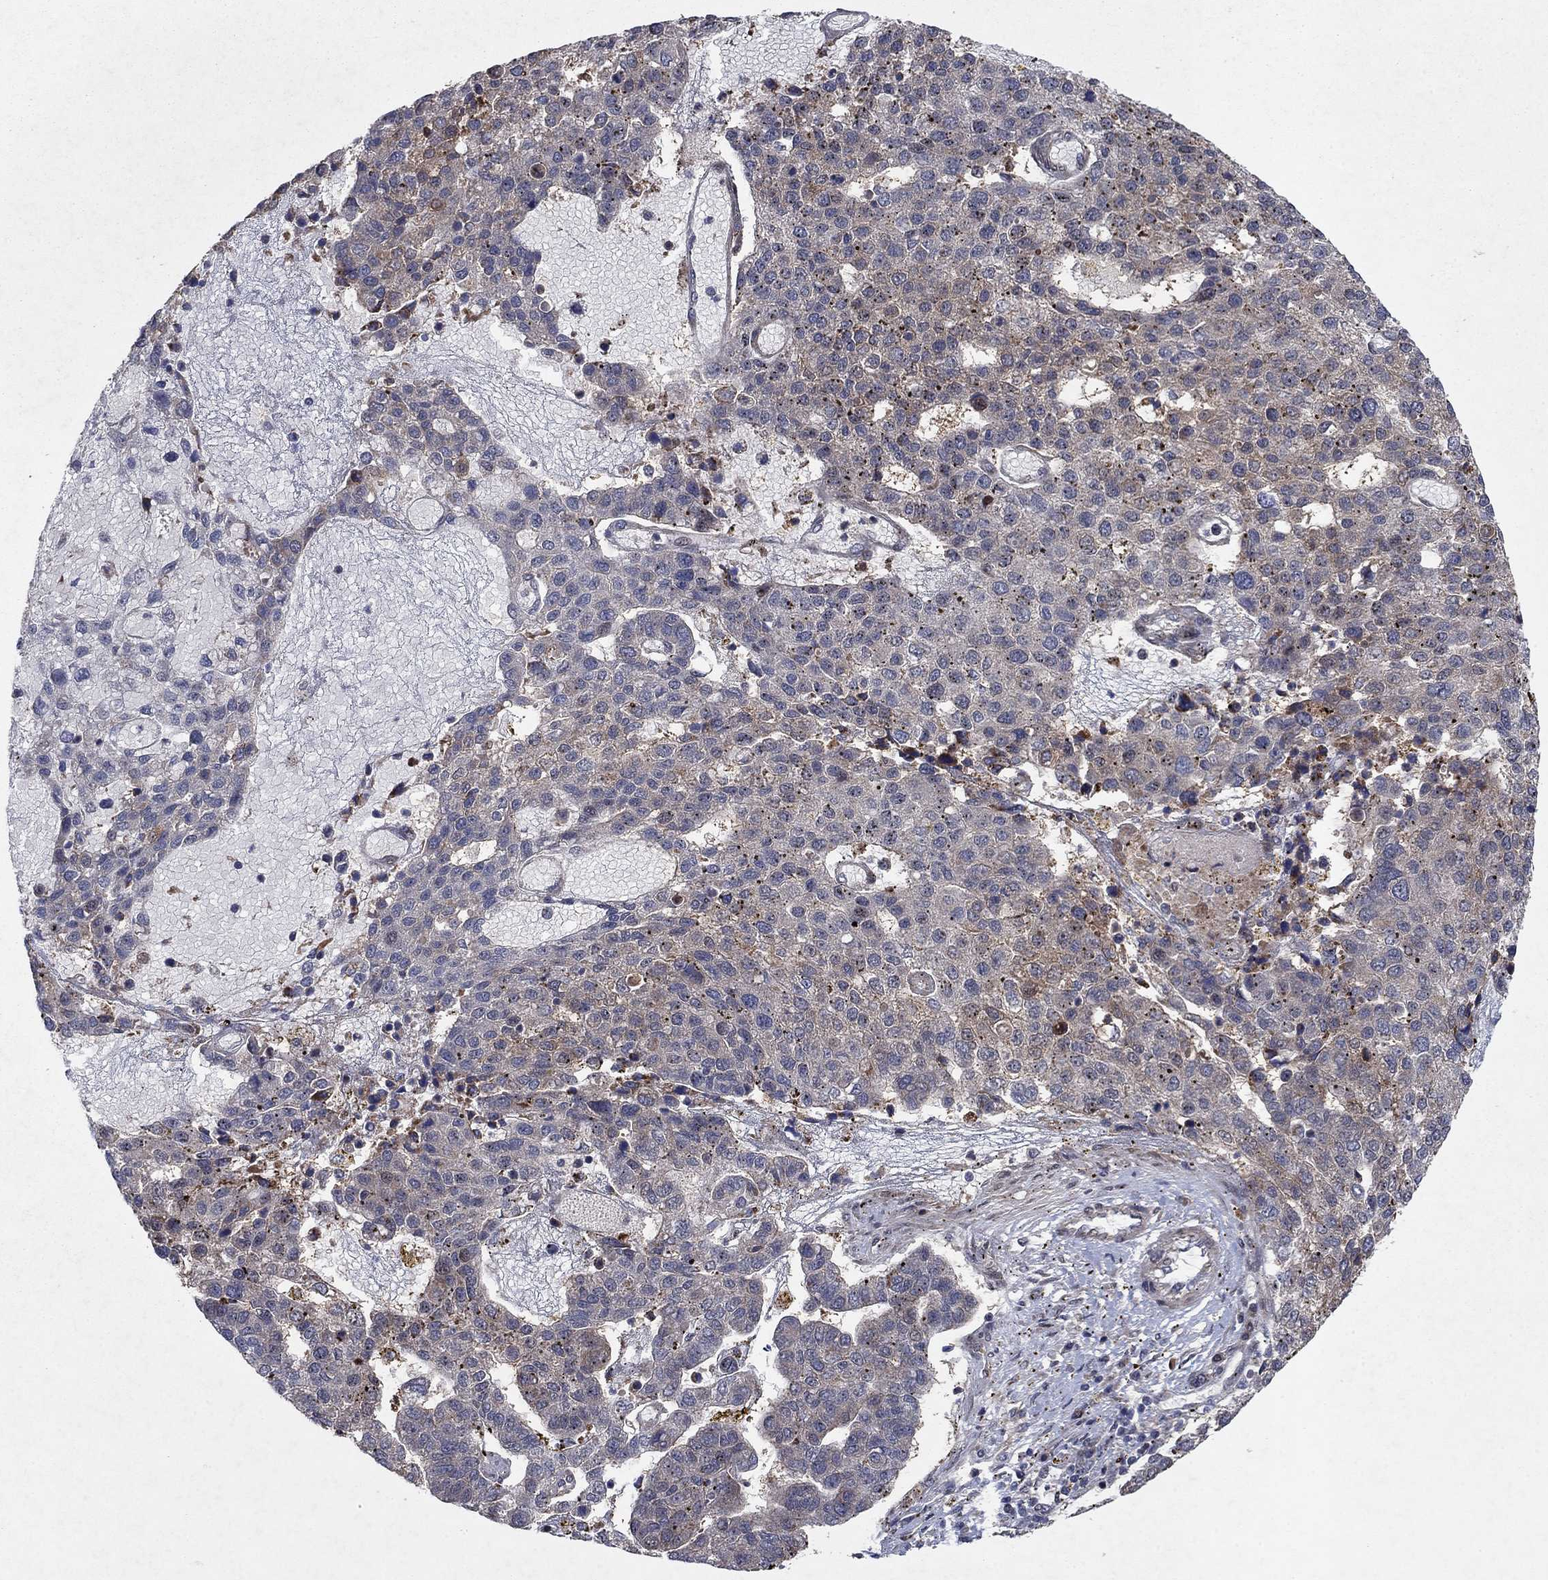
{"staining": {"intensity": "moderate", "quantity": "<25%", "location": "cytoplasmic/membranous"}, "tissue": "pancreatic cancer", "cell_type": "Tumor cells", "image_type": "cancer", "snomed": [{"axis": "morphology", "description": "Adenocarcinoma, NOS"}, {"axis": "topography", "description": "Pancreas"}], "caption": "Adenocarcinoma (pancreatic) stained with immunohistochemistry demonstrates moderate cytoplasmic/membranous expression in approximately <25% of tumor cells.", "gene": "PRICKLE4", "patient": {"sex": "female", "age": 61}}